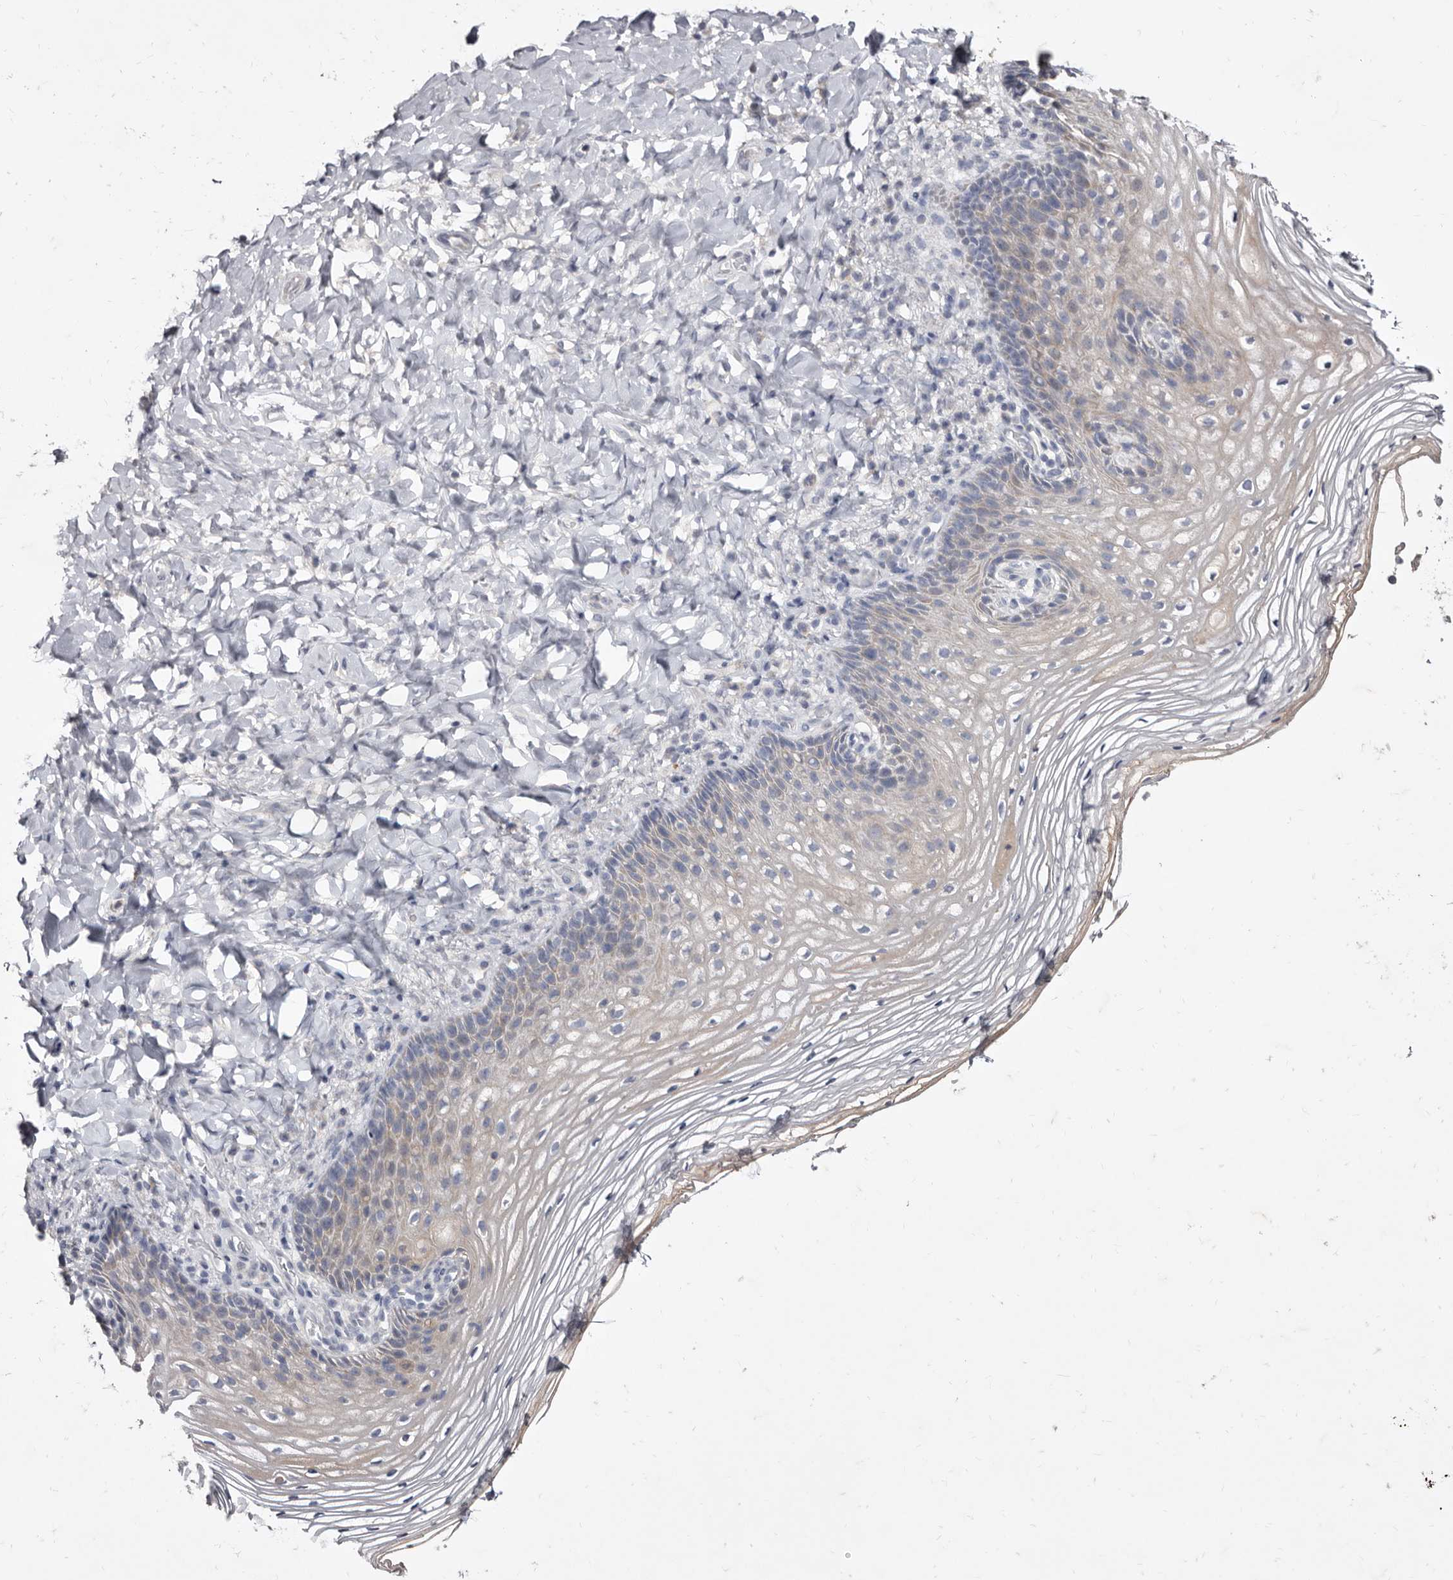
{"staining": {"intensity": "negative", "quantity": "none", "location": "none"}, "tissue": "vagina", "cell_type": "Squamous epithelial cells", "image_type": "normal", "snomed": [{"axis": "morphology", "description": "Normal tissue, NOS"}, {"axis": "topography", "description": "Vagina"}], "caption": "The image reveals no significant positivity in squamous epithelial cells of vagina. (Brightfield microscopy of DAB immunohistochemistry at high magnification).", "gene": "CYP2E1", "patient": {"sex": "female", "age": 60}}